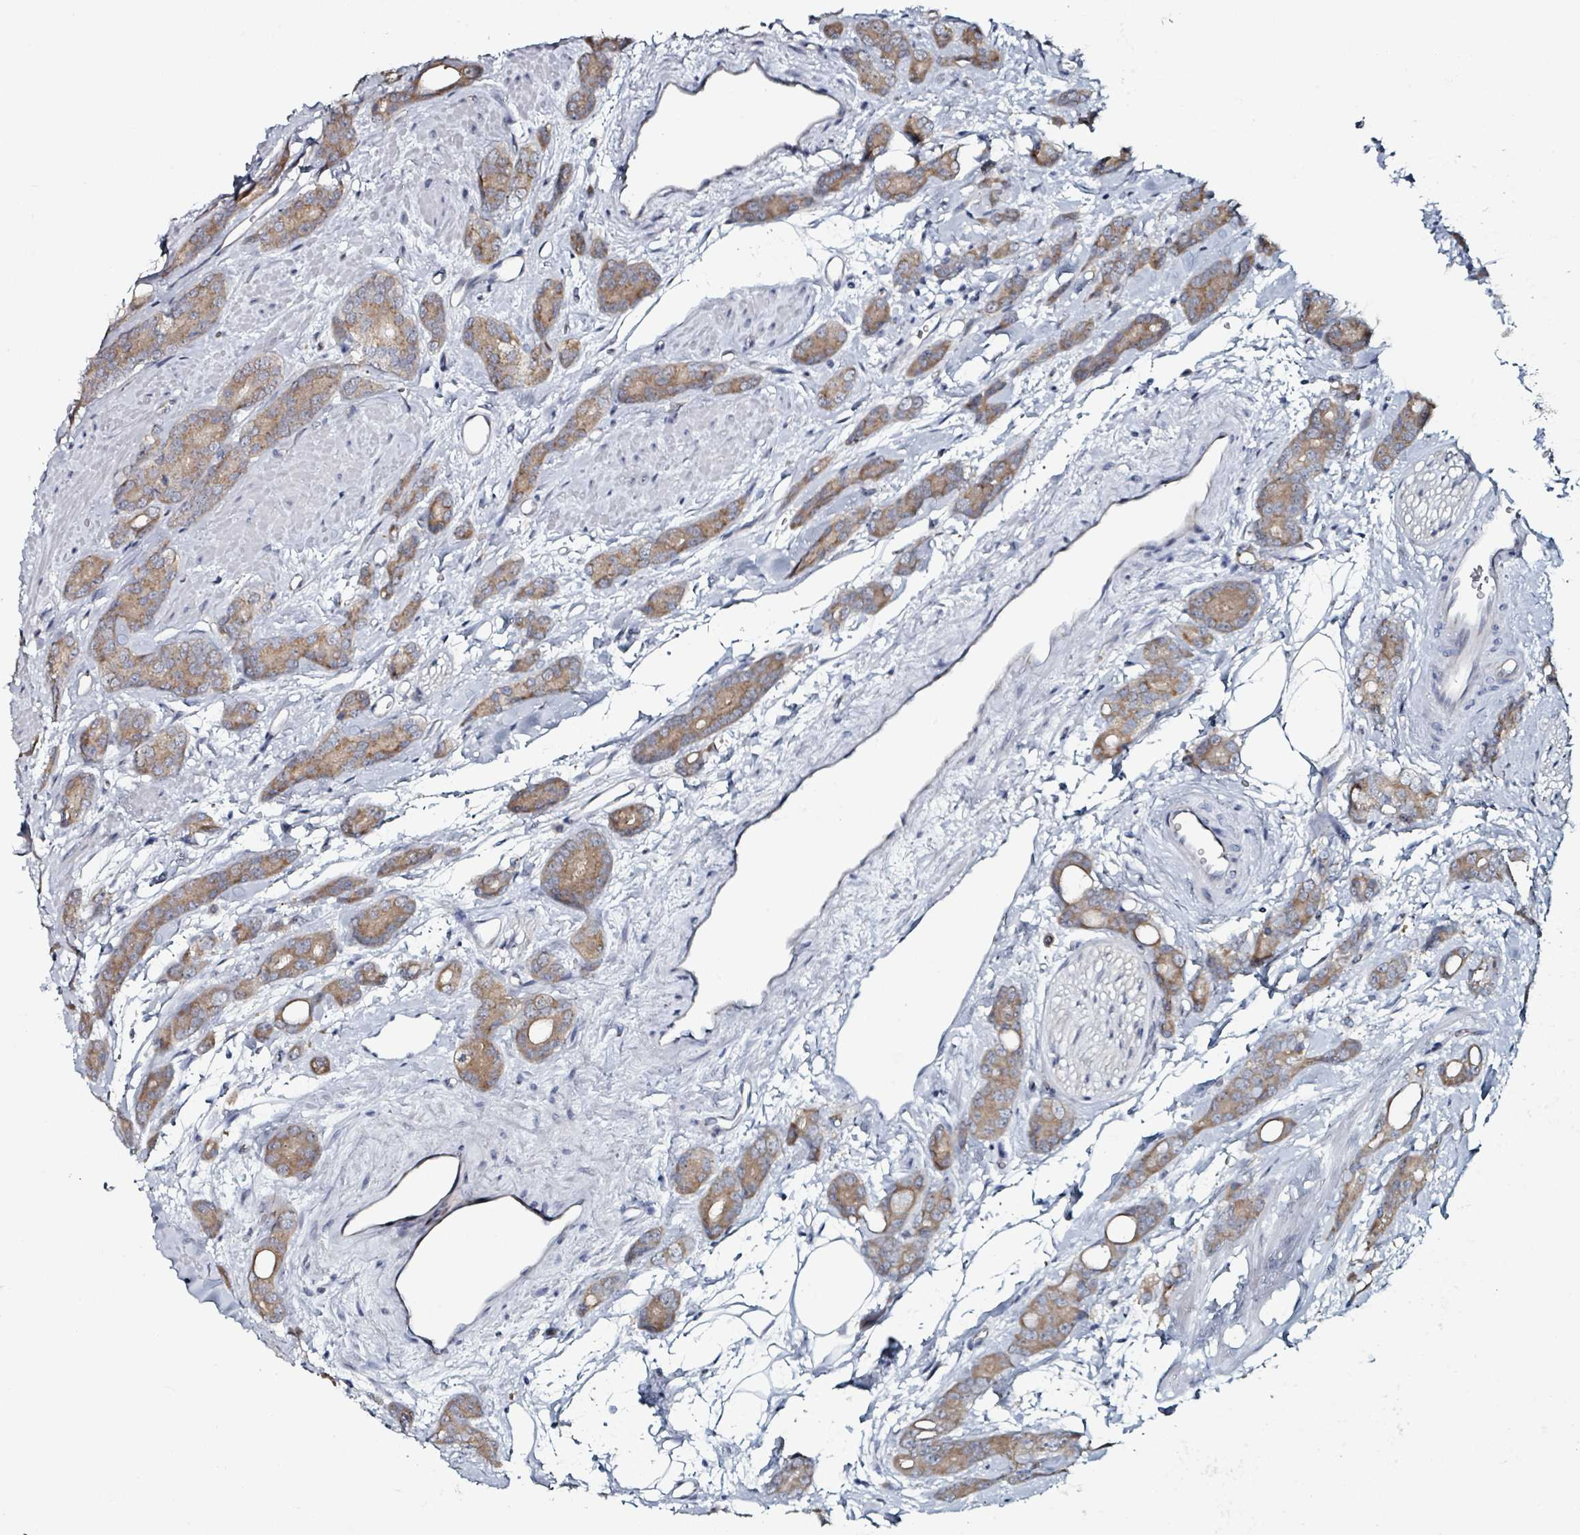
{"staining": {"intensity": "moderate", "quantity": ">75%", "location": "cytoplasmic/membranous"}, "tissue": "prostate cancer", "cell_type": "Tumor cells", "image_type": "cancer", "snomed": [{"axis": "morphology", "description": "Adenocarcinoma, High grade"}, {"axis": "topography", "description": "Prostate"}], "caption": "Protein staining reveals moderate cytoplasmic/membranous expression in approximately >75% of tumor cells in prostate cancer.", "gene": "B3GAT3", "patient": {"sex": "male", "age": 62}}